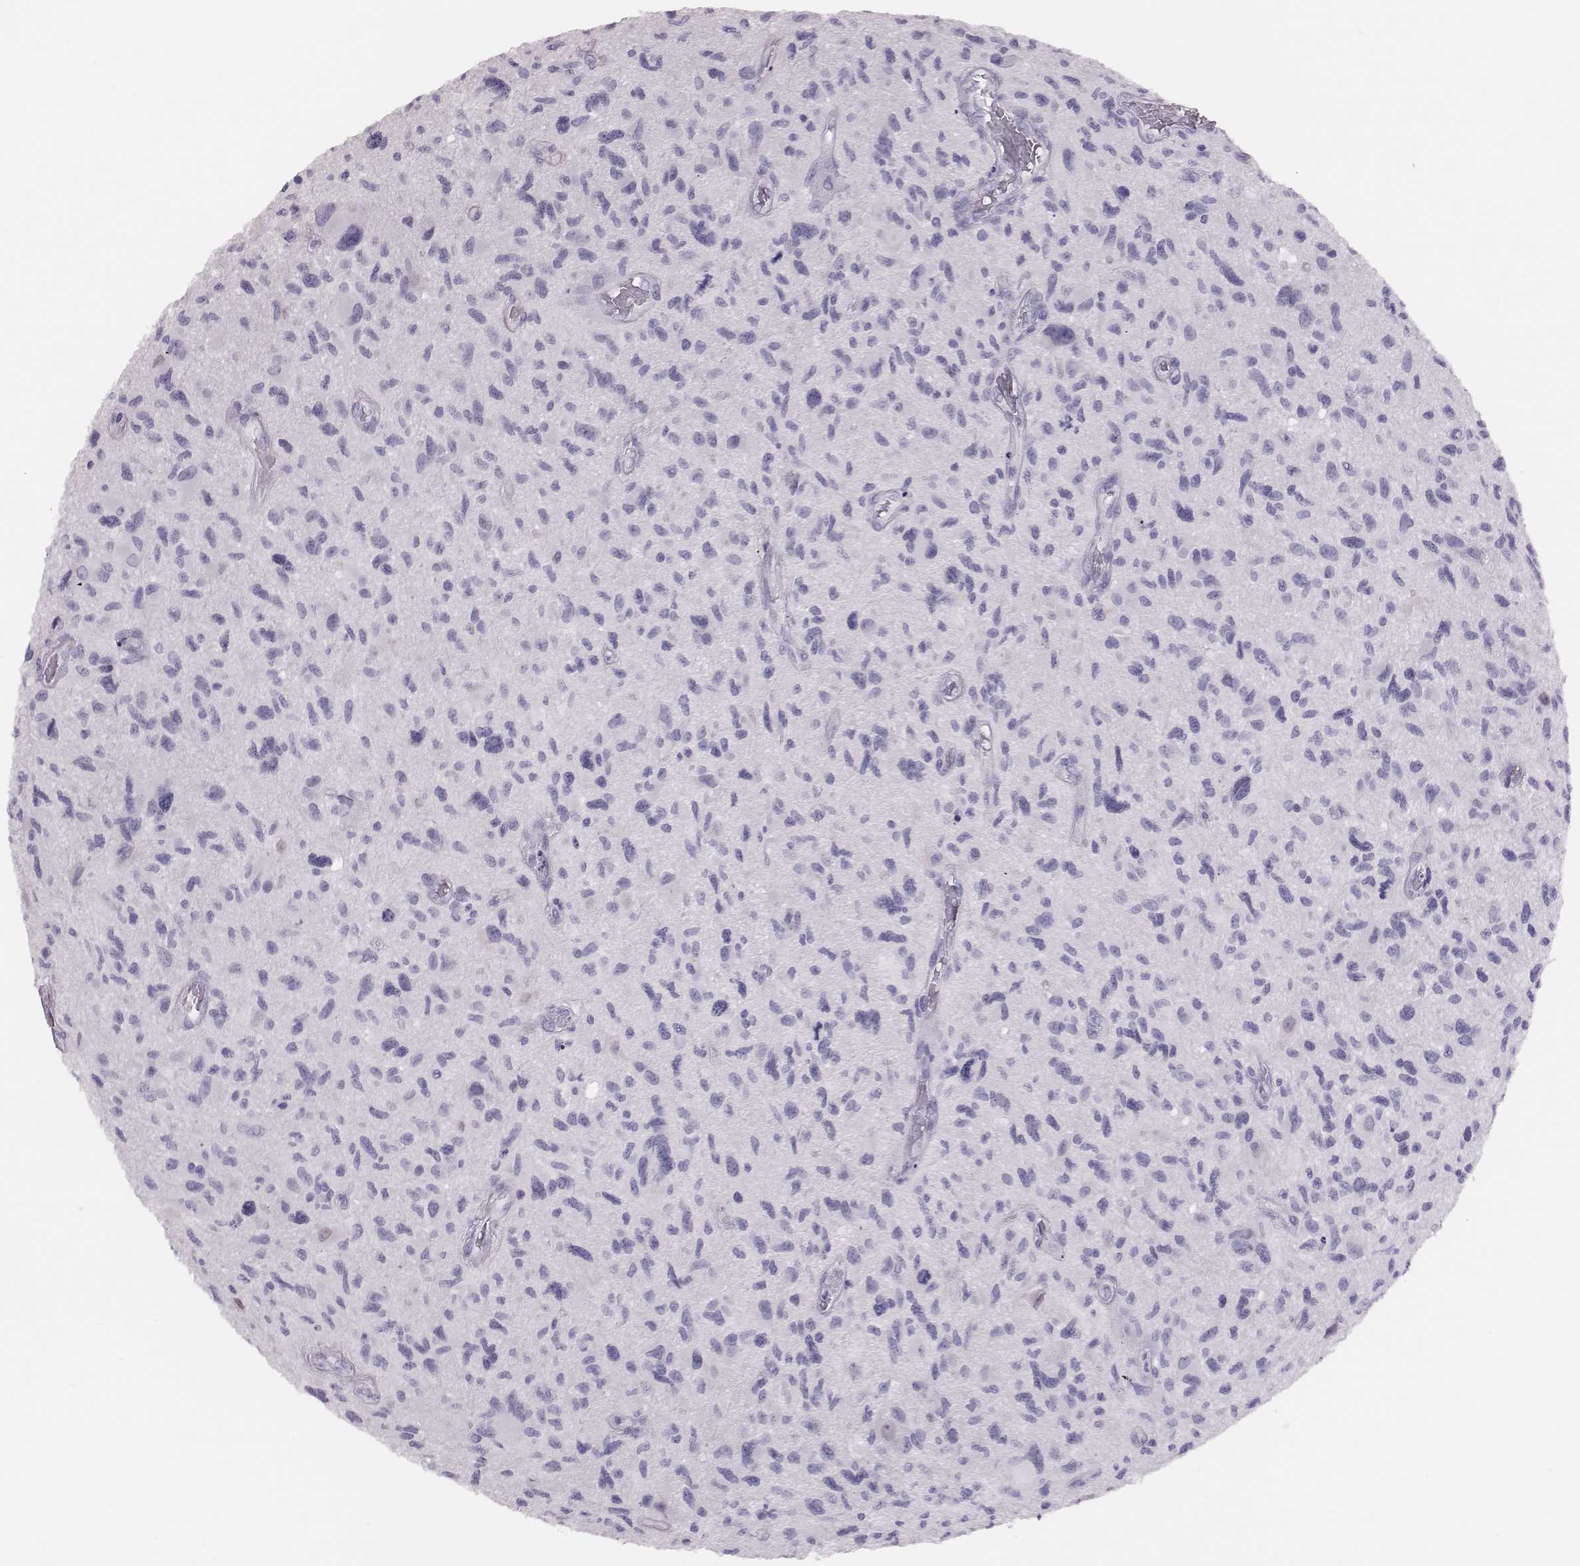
{"staining": {"intensity": "negative", "quantity": "none", "location": "none"}, "tissue": "glioma", "cell_type": "Tumor cells", "image_type": "cancer", "snomed": [{"axis": "morphology", "description": "Glioma, malignant, NOS"}, {"axis": "morphology", "description": "Glioma, malignant, High grade"}, {"axis": "topography", "description": "Brain"}], "caption": "The image exhibits no staining of tumor cells in glioma (malignant). Brightfield microscopy of IHC stained with DAB (3,3'-diaminobenzidine) (brown) and hematoxylin (blue), captured at high magnification.", "gene": "H1-6", "patient": {"sex": "female", "age": 71}}